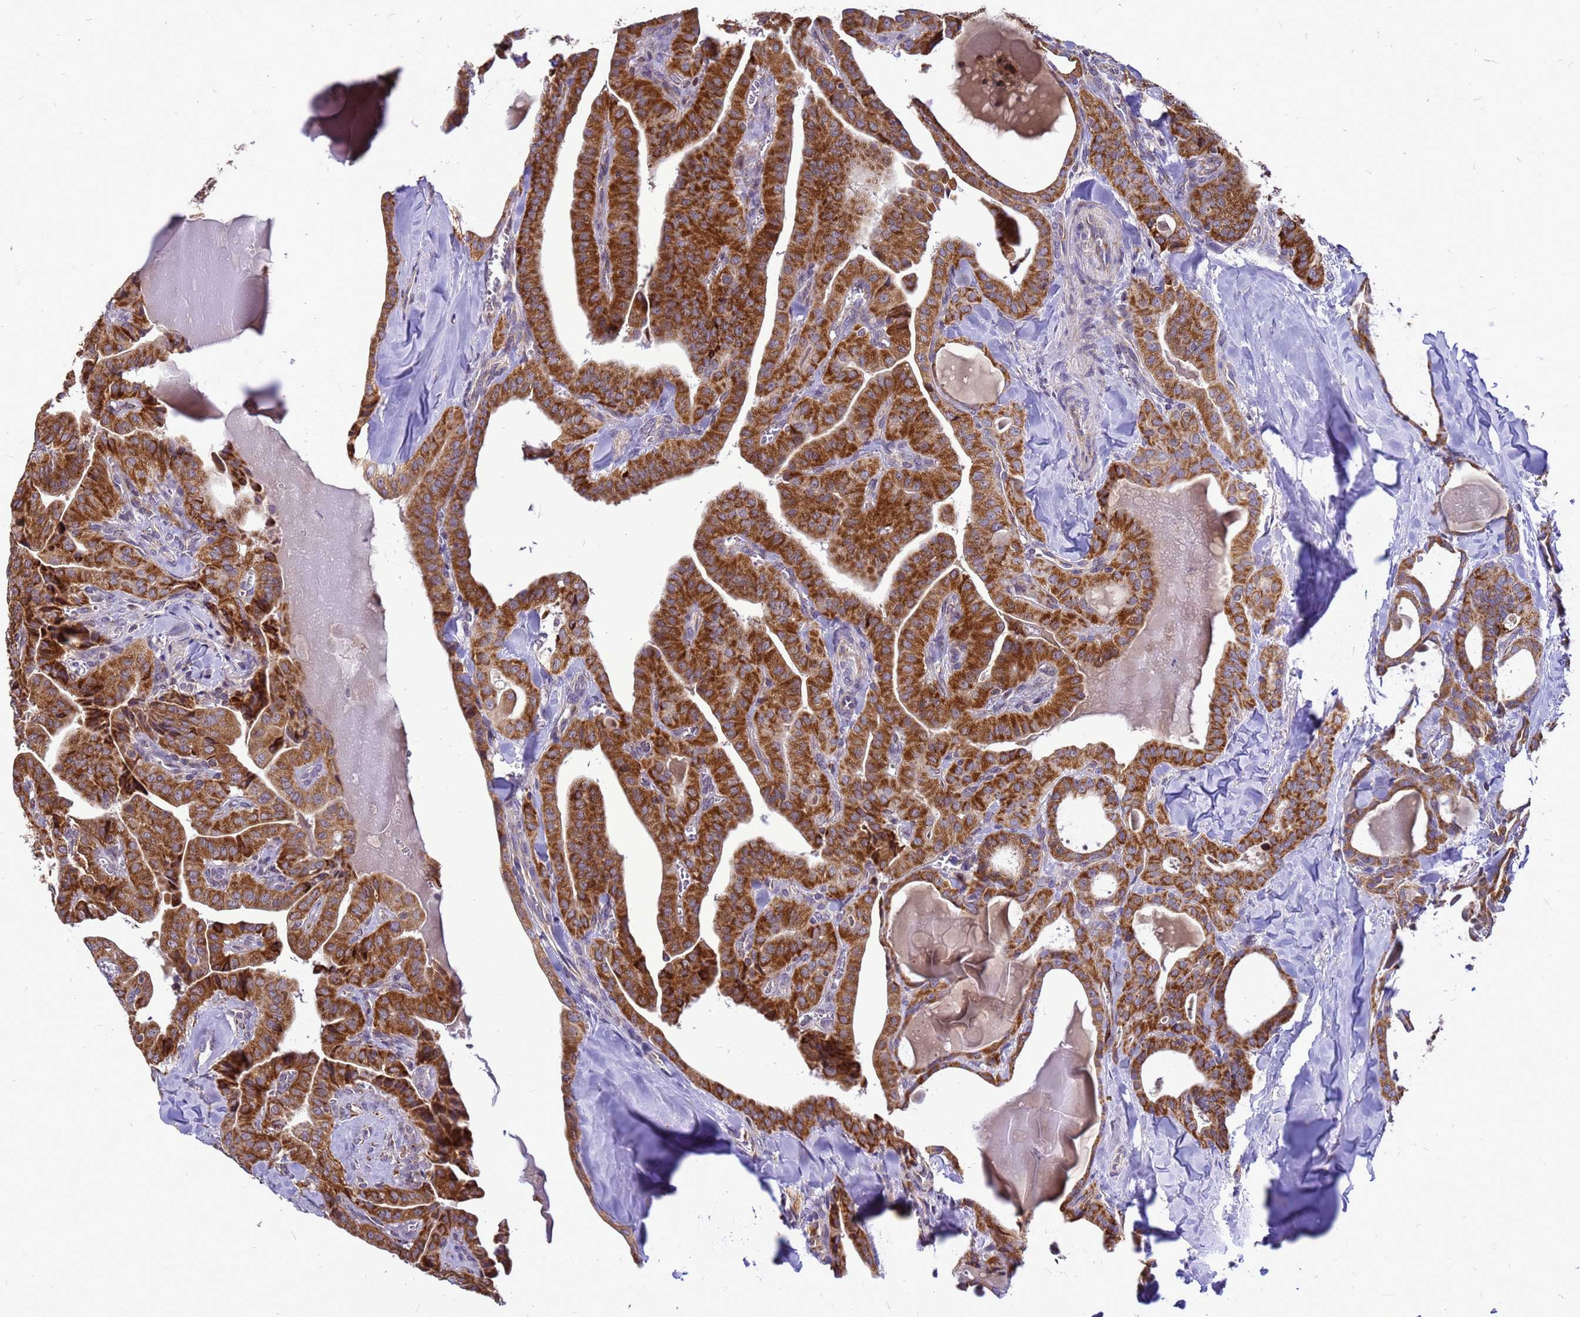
{"staining": {"intensity": "moderate", "quantity": ">75%", "location": "cytoplasmic/membranous"}, "tissue": "thyroid cancer", "cell_type": "Tumor cells", "image_type": "cancer", "snomed": [{"axis": "morphology", "description": "Papillary adenocarcinoma, NOS"}, {"axis": "topography", "description": "Thyroid gland"}], "caption": "Immunohistochemistry (IHC) micrograph of human thyroid papillary adenocarcinoma stained for a protein (brown), which exhibits medium levels of moderate cytoplasmic/membranous staining in approximately >75% of tumor cells.", "gene": "CMC4", "patient": {"sex": "male", "age": 52}}